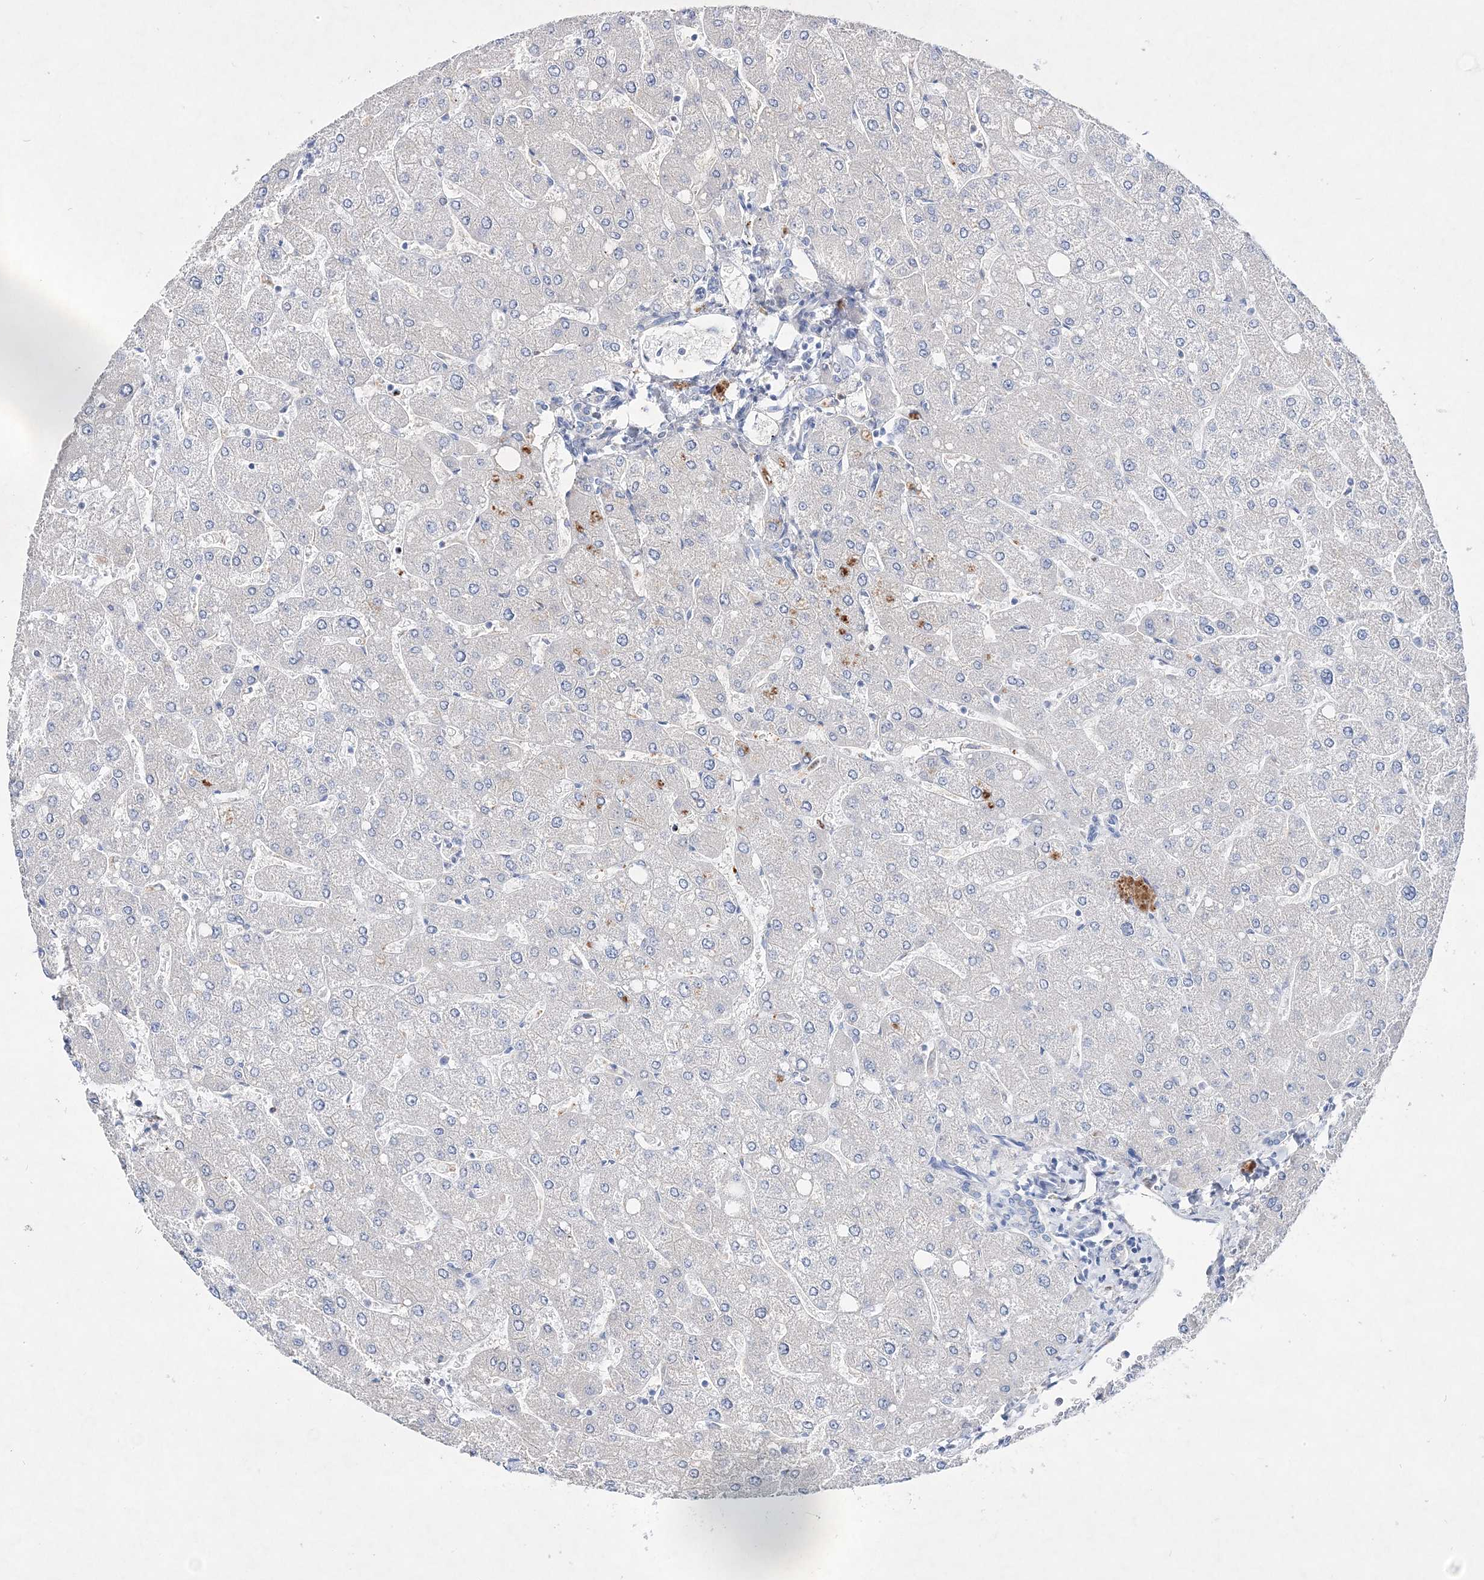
{"staining": {"intensity": "negative", "quantity": "none", "location": "none"}, "tissue": "liver", "cell_type": "Cholangiocytes", "image_type": "normal", "snomed": [{"axis": "morphology", "description": "Normal tissue, NOS"}, {"axis": "topography", "description": "Liver"}], "caption": "This is a micrograph of immunohistochemistry staining of unremarkable liver, which shows no positivity in cholangiocytes.", "gene": "SPINK7", "patient": {"sex": "male", "age": 55}}